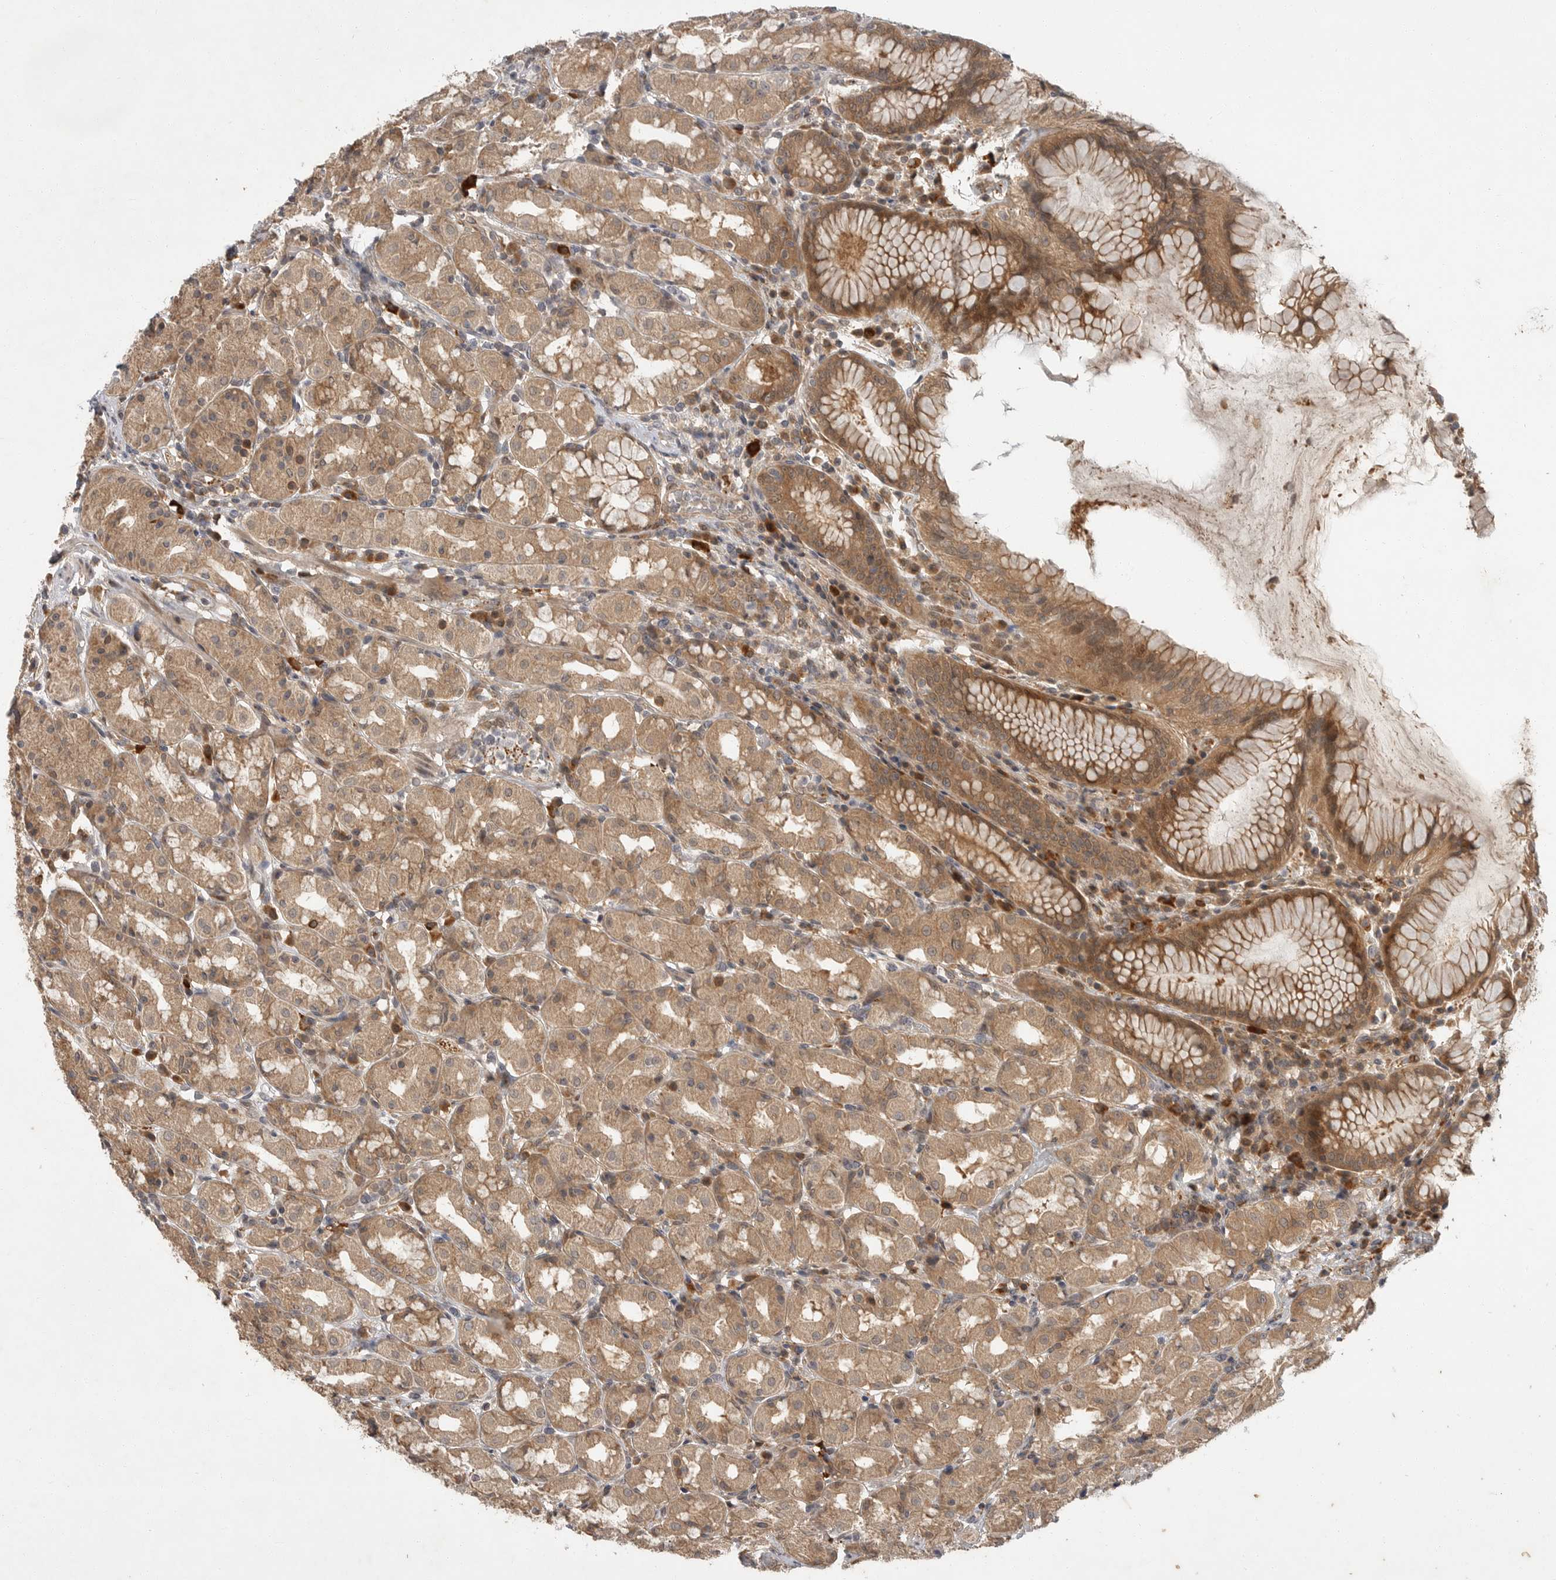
{"staining": {"intensity": "moderate", "quantity": ">75%", "location": "cytoplasmic/membranous"}, "tissue": "stomach", "cell_type": "Glandular cells", "image_type": "normal", "snomed": [{"axis": "morphology", "description": "Normal tissue, NOS"}, {"axis": "topography", "description": "Stomach, lower"}], "caption": "Immunohistochemistry (IHC) photomicrograph of normal stomach: stomach stained using immunohistochemistry (IHC) shows medium levels of moderate protein expression localized specifically in the cytoplasmic/membranous of glandular cells, appearing as a cytoplasmic/membranous brown color.", "gene": "OSBPL9", "patient": {"sex": "female", "age": 56}}